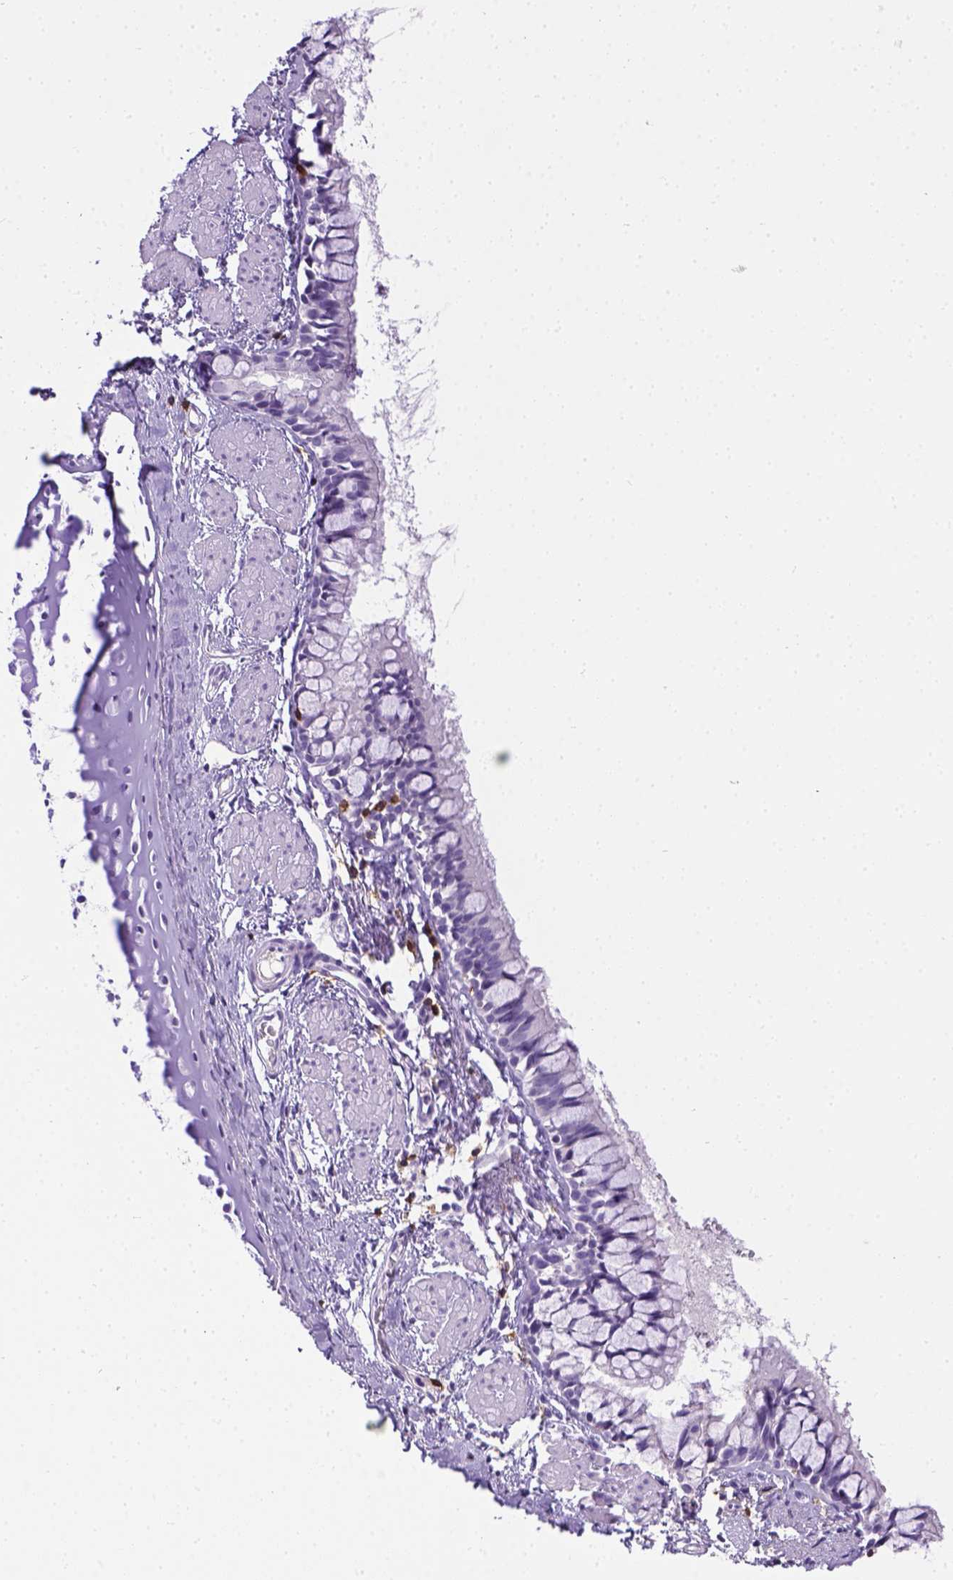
{"staining": {"intensity": "negative", "quantity": "none", "location": "none"}, "tissue": "bronchus", "cell_type": "Respiratory epithelial cells", "image_type": "normal", "snomed": [{"axis": "morphology", "description": "Normal tissue, NOS"}, {"axis": "topography", "description": "Bronchus"}], "caption": "DAB immunohistochemical staining of benign bronchus exhibits no significant positivity in respiratory epithelial cells.", "gene": "CD3E", "patient": {"sex": "male", "age": 1}}